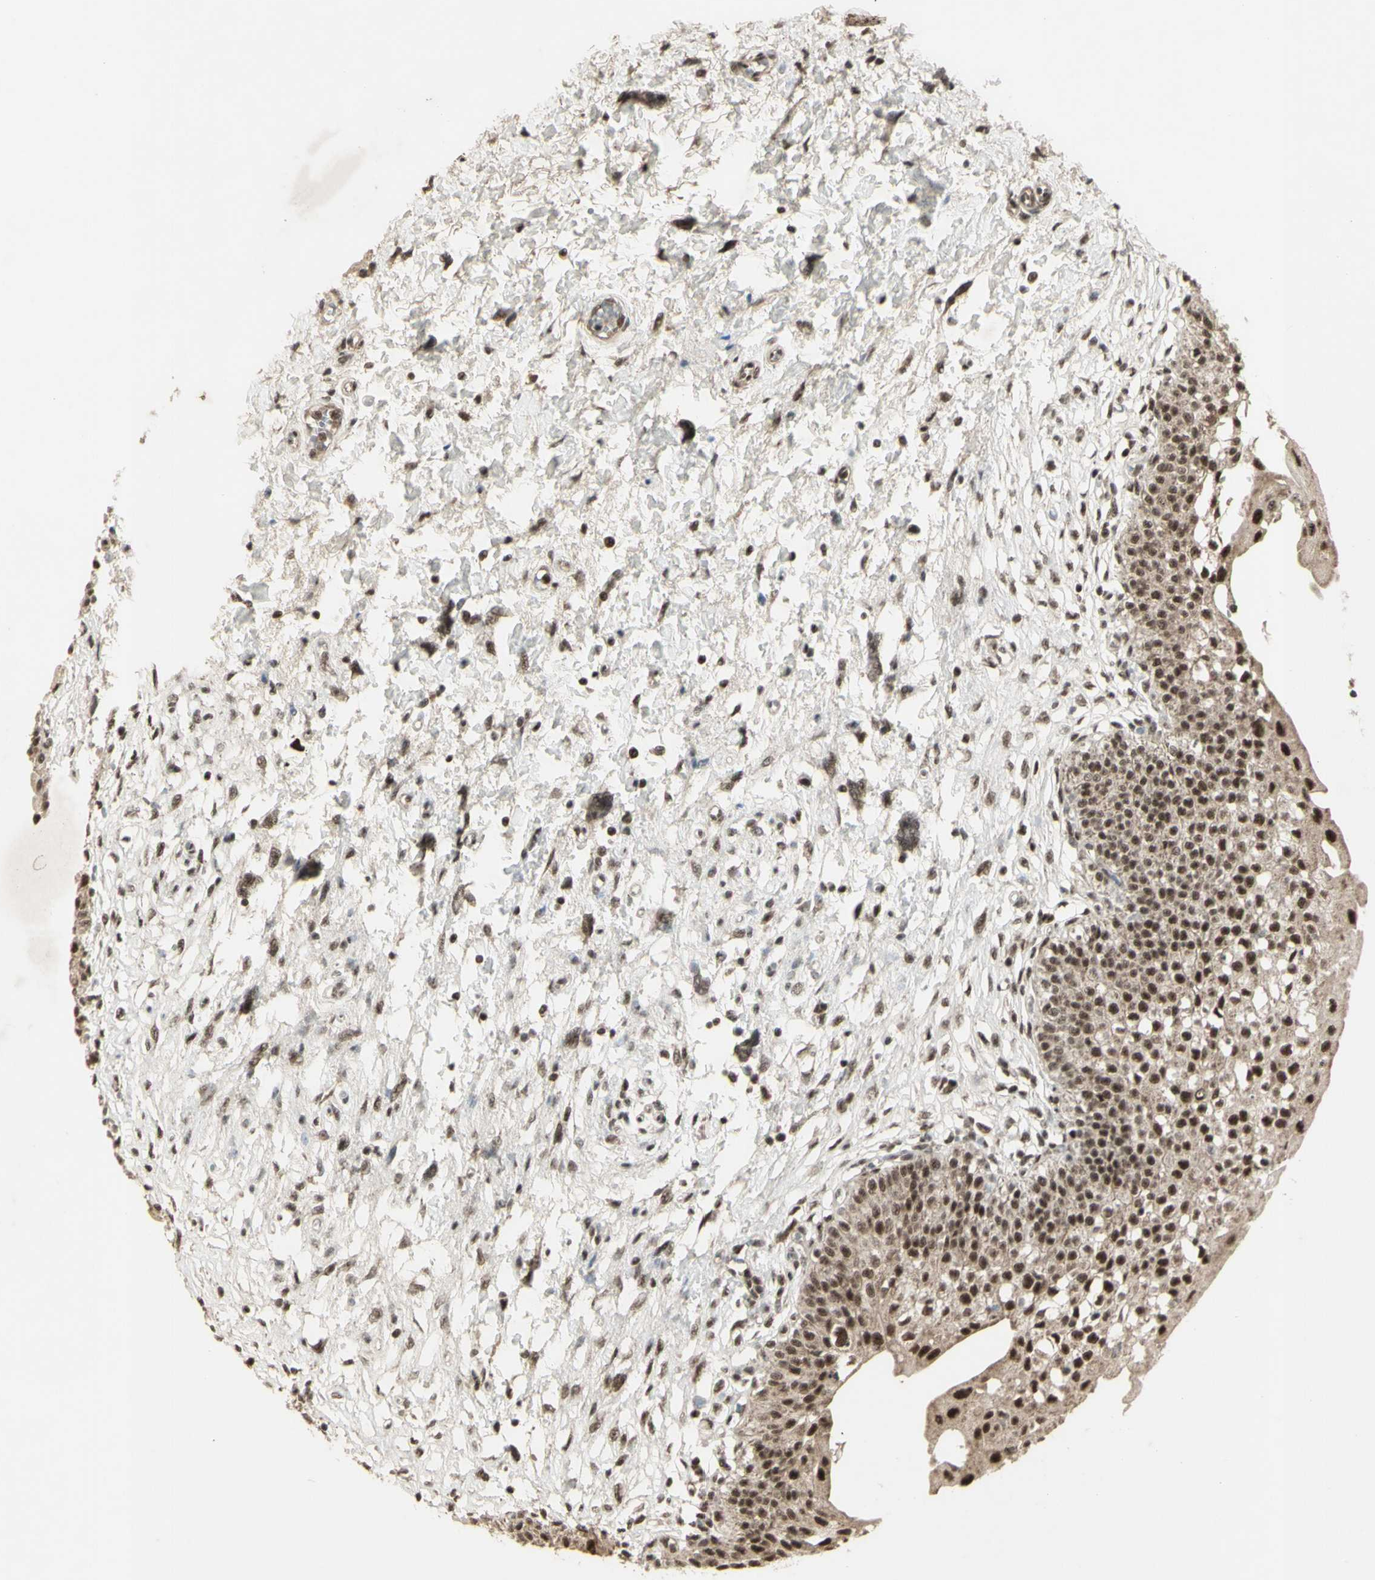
{"staining": {"intensity": "strong", "quantity": ">75%", "location": "nuclear"}, "tissue": "urinary bladder", "cell_type": "Urothelial cells", "image_type": "normal", "snomed": [{"axis": "morphology", "description": "Normal tissue, NOS"}, {"axis": "topography", "description": "Urinary bladder"}], "caption": "DAB (3,3'-diaminobenzidine) immunohistochemical staining of benign urinary bladder exhibits strong nuclear protein staining in about >75% of urothelial cells.", "gene": "CCNT1", "patient": {"sex": "male", "age": 55}}